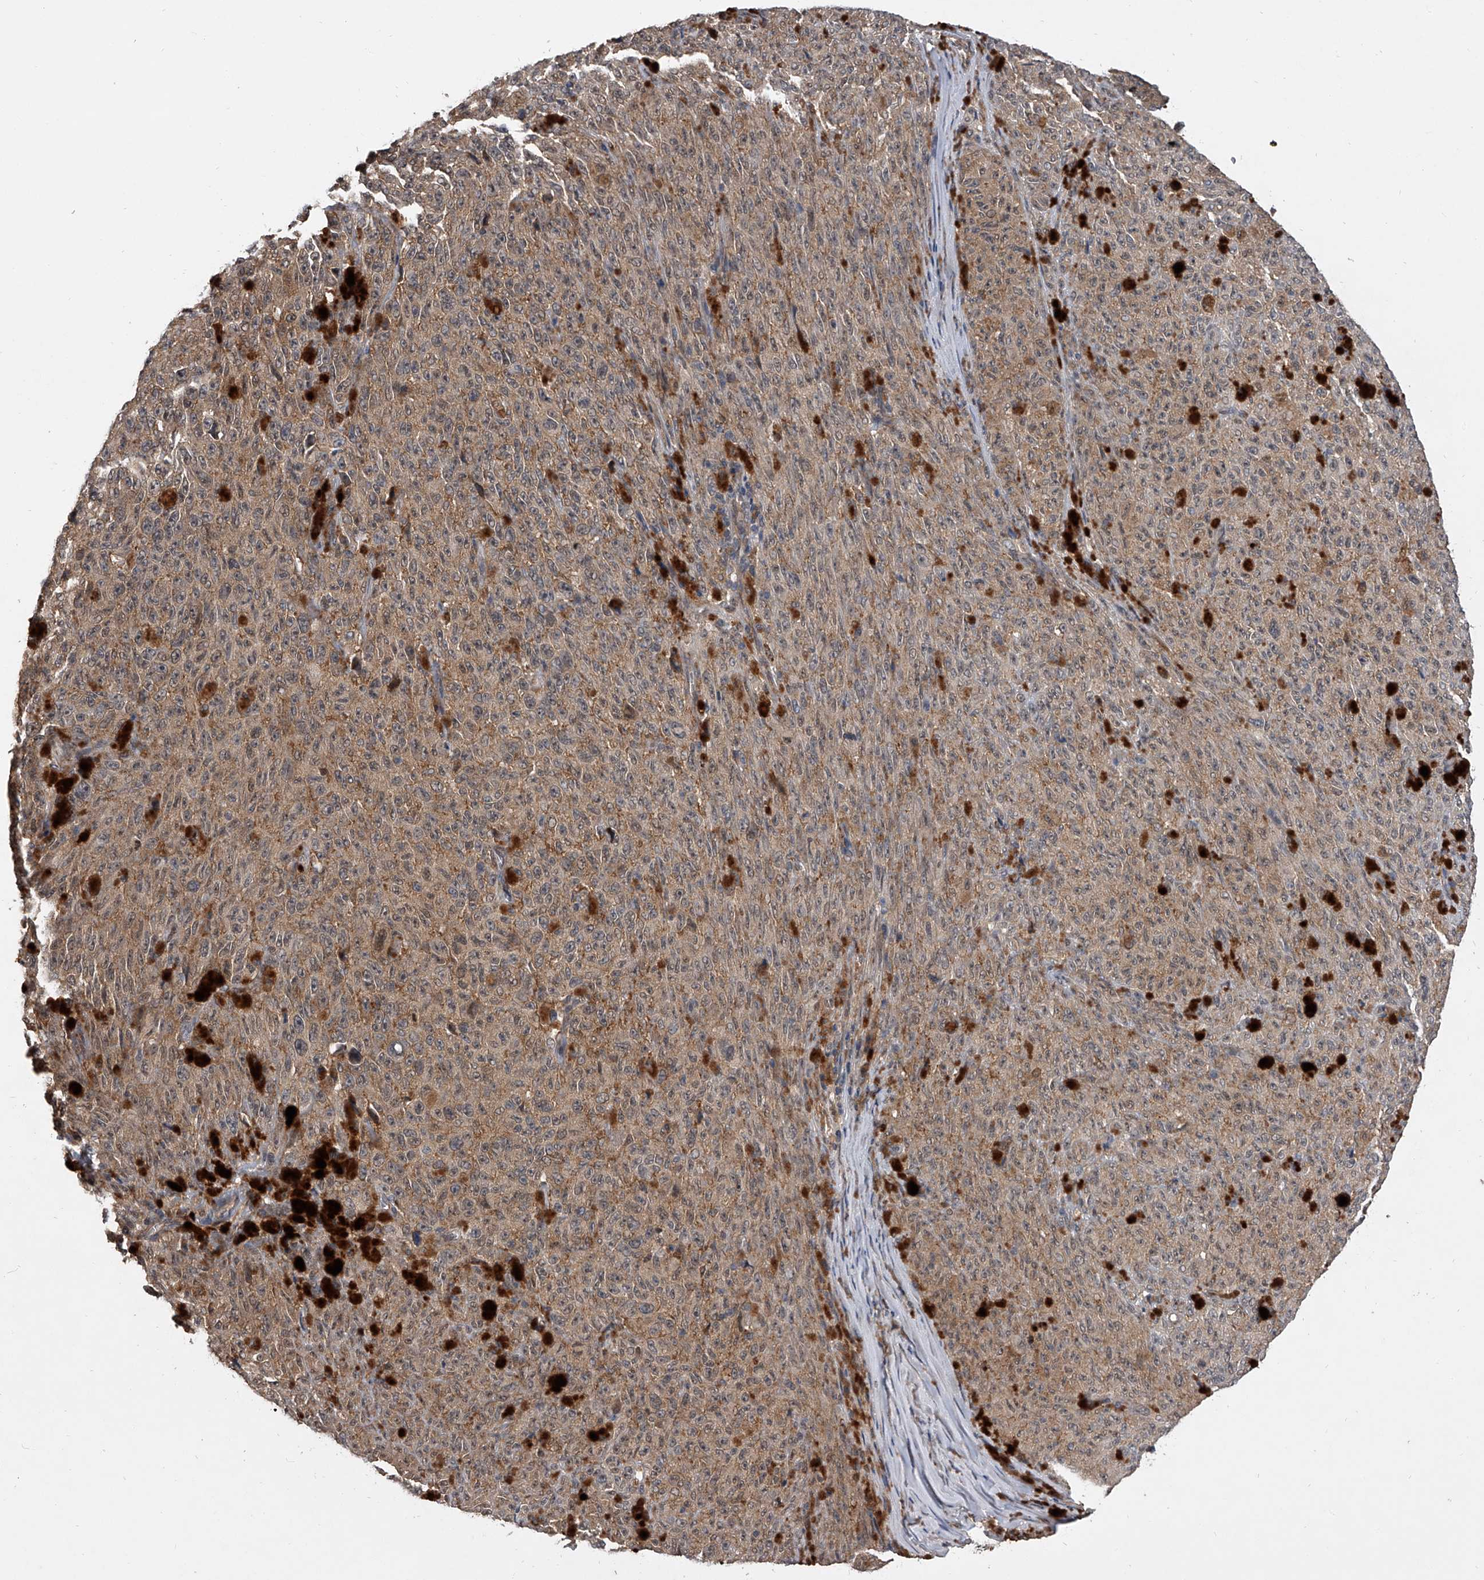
{"staining": {"intensity": "moderate", "quantity": ">75%", "location": "cytoplasmic/membranous"}, "tissue": "melanoma", "cell_type": "Tumor cells", "image_type": "cancer", "snomed": [{"axis": "morphology", "description": "Malignant melanoma, NOS"}, {"axis": "topography", "description": "Skin"}], "caption": "High-power microscopy captured an immunohistochemistry (IHC) micrograph of malignant melanoma, revealing moderate cytoplasmic/membranous positivity in about >75% of tumor cells.", "gene": "GEMIN8", "patient": {"sex": "female", "age": 82}}